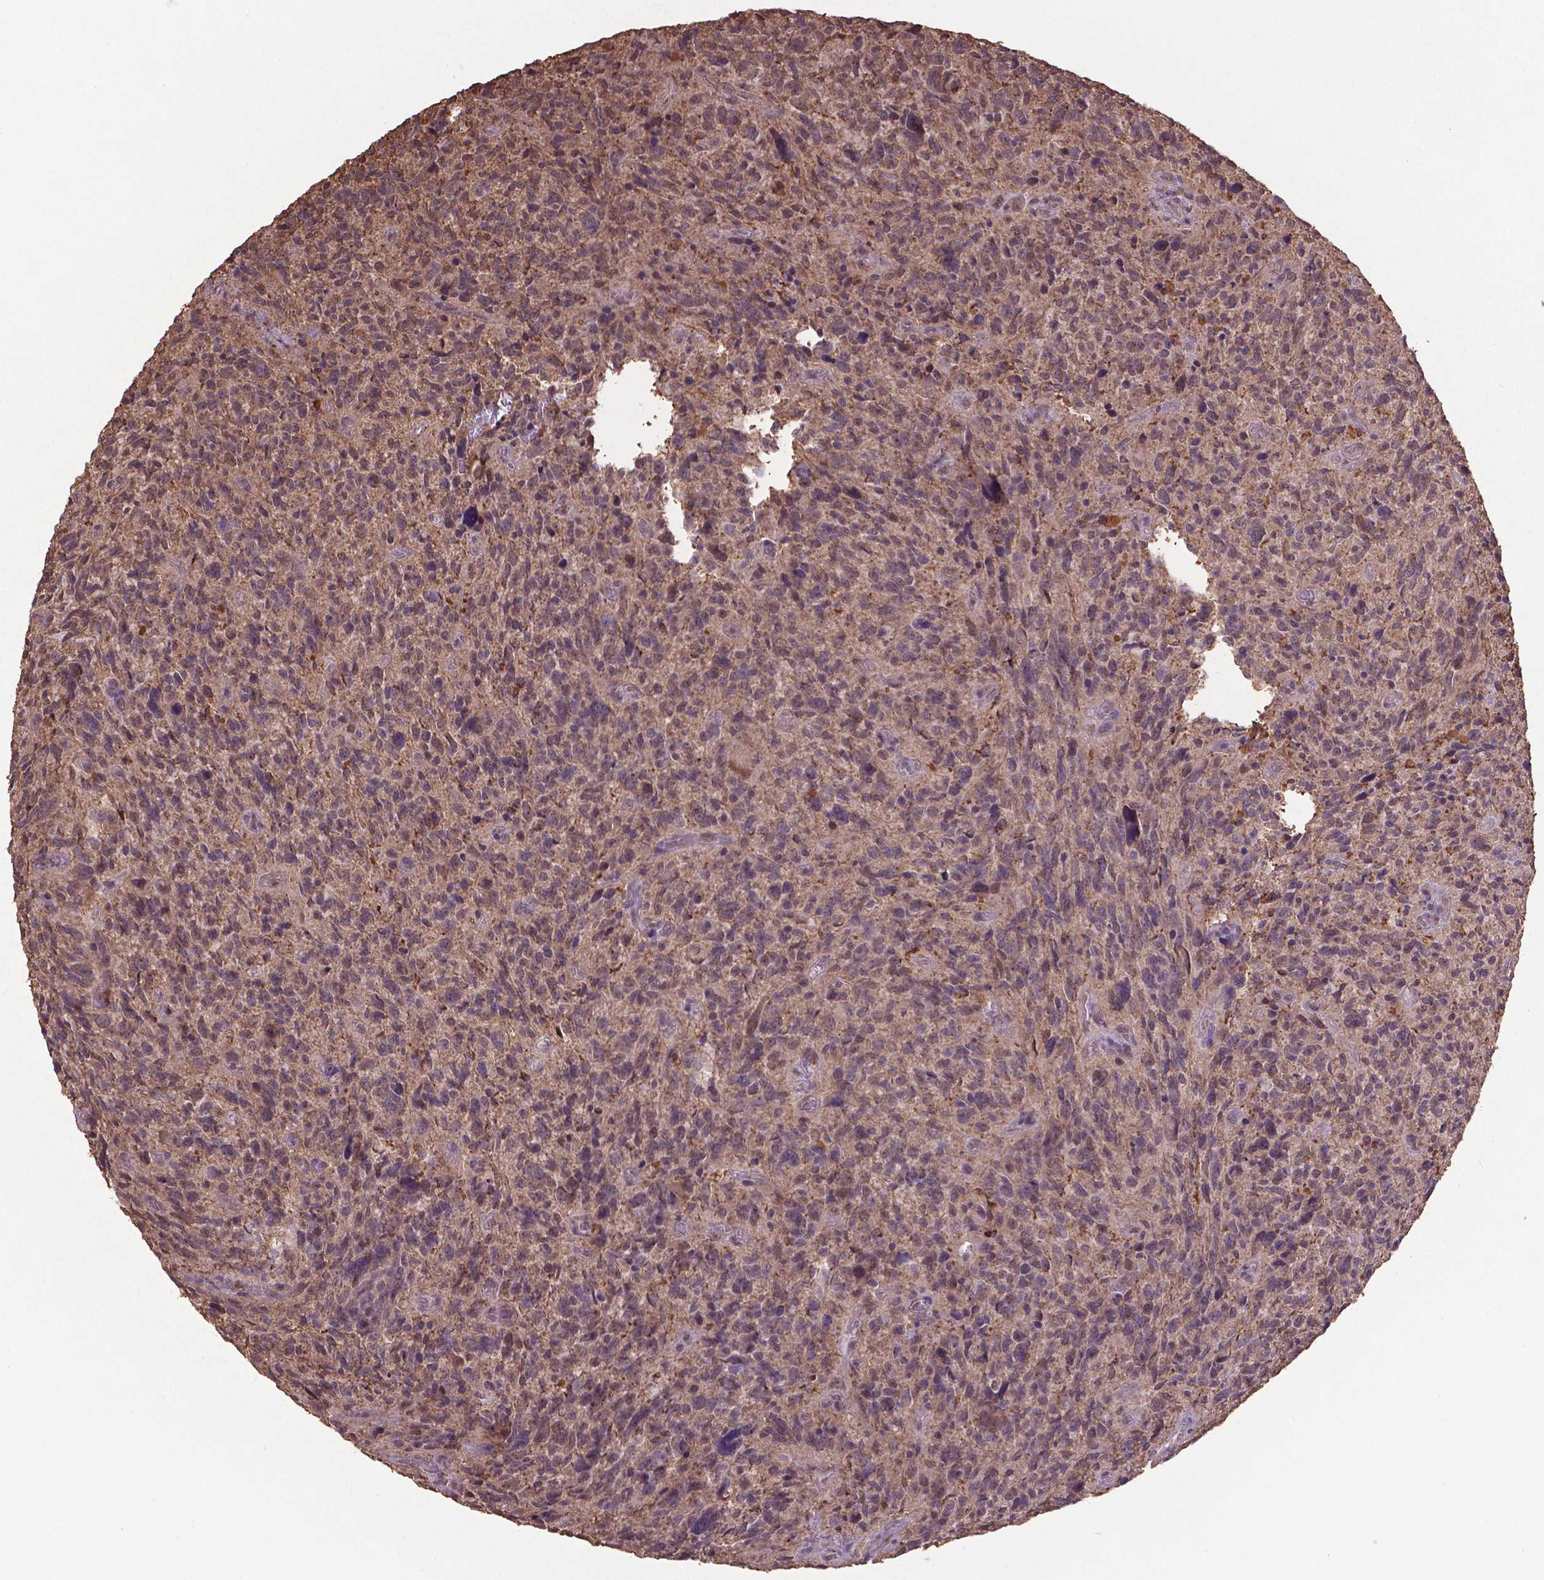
{"staining": {"intensity": "weak", "quantity": ">75%", "location": "cytoplasmic/membranous"}, "tissue": "glioma", "cell_type": "Tumor cells", "image_type": "cancer", "snomed": [{"axis": "morphology", "description": "Glioma, malignant, High grade"}, {"axis": "topography", "description": "Brain"}], "caption": "Protein analysis of glioma tissue exhibits weak cytoplasmic/membranous staining in about >75% of tumor cells.", "gene": "DCAF1", "patient": {"sex": "male", "age": 46}}